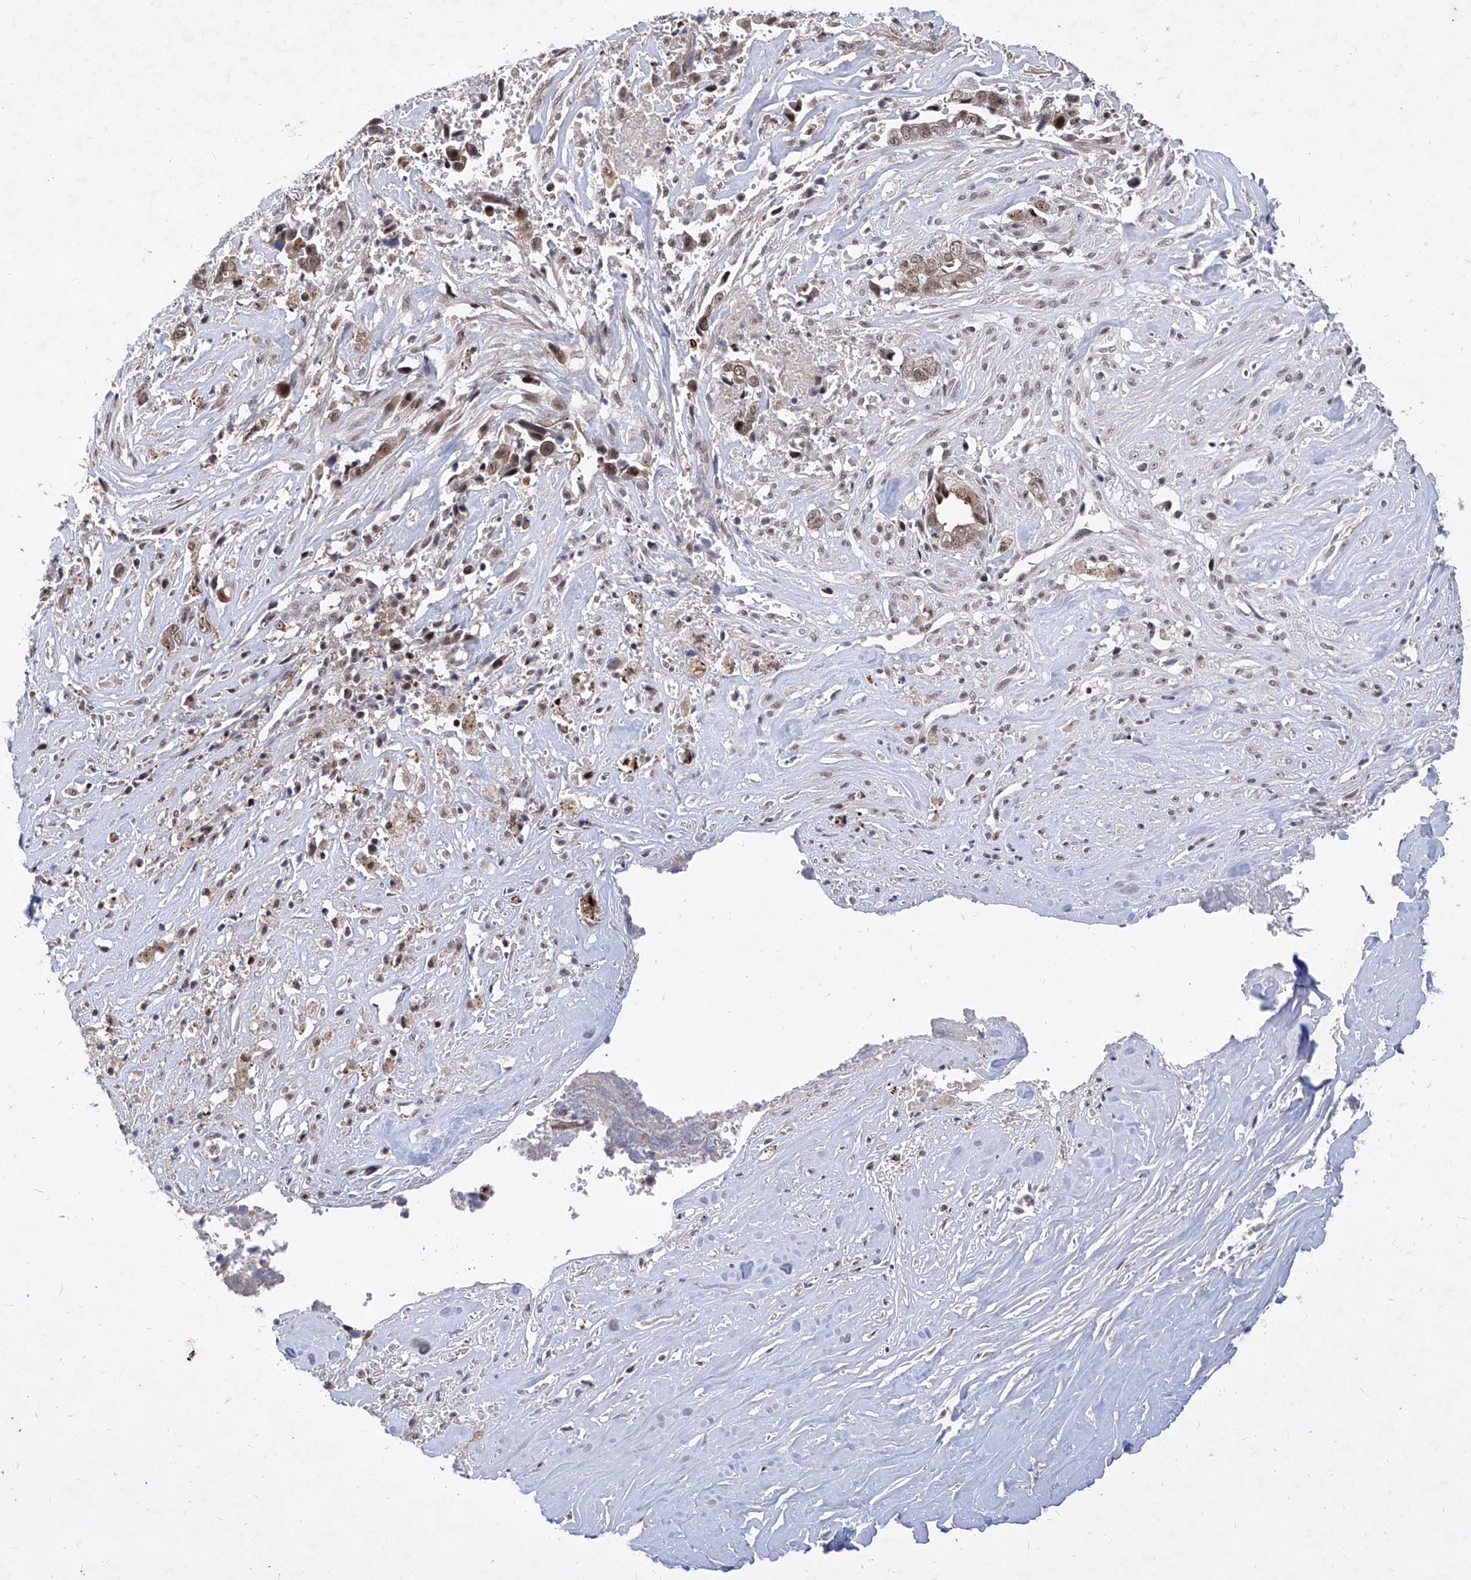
{"staining": {"intensity": "weak", "quantity": ">75%", "location": "cytoplasmic/membranous,nuclear"}, "tissue": "liver cancer", "cell_type": "Tumor cells", "image_type": "cancer", "snomed": [{"axis": "morphology", "description": "Cholangiocarcinoma"}, {"axis": "topography", "description": "Liver"}], "caption": "Weak cytoplasmic/membranous and nuclear protein expression is seen in approximately >75% of tumor cells in liver cancer (cholangiocarcinoma). Nuclei are stained in blue.", "gene": "LGR4", "patient": {"sex": "female", "age": 79}}